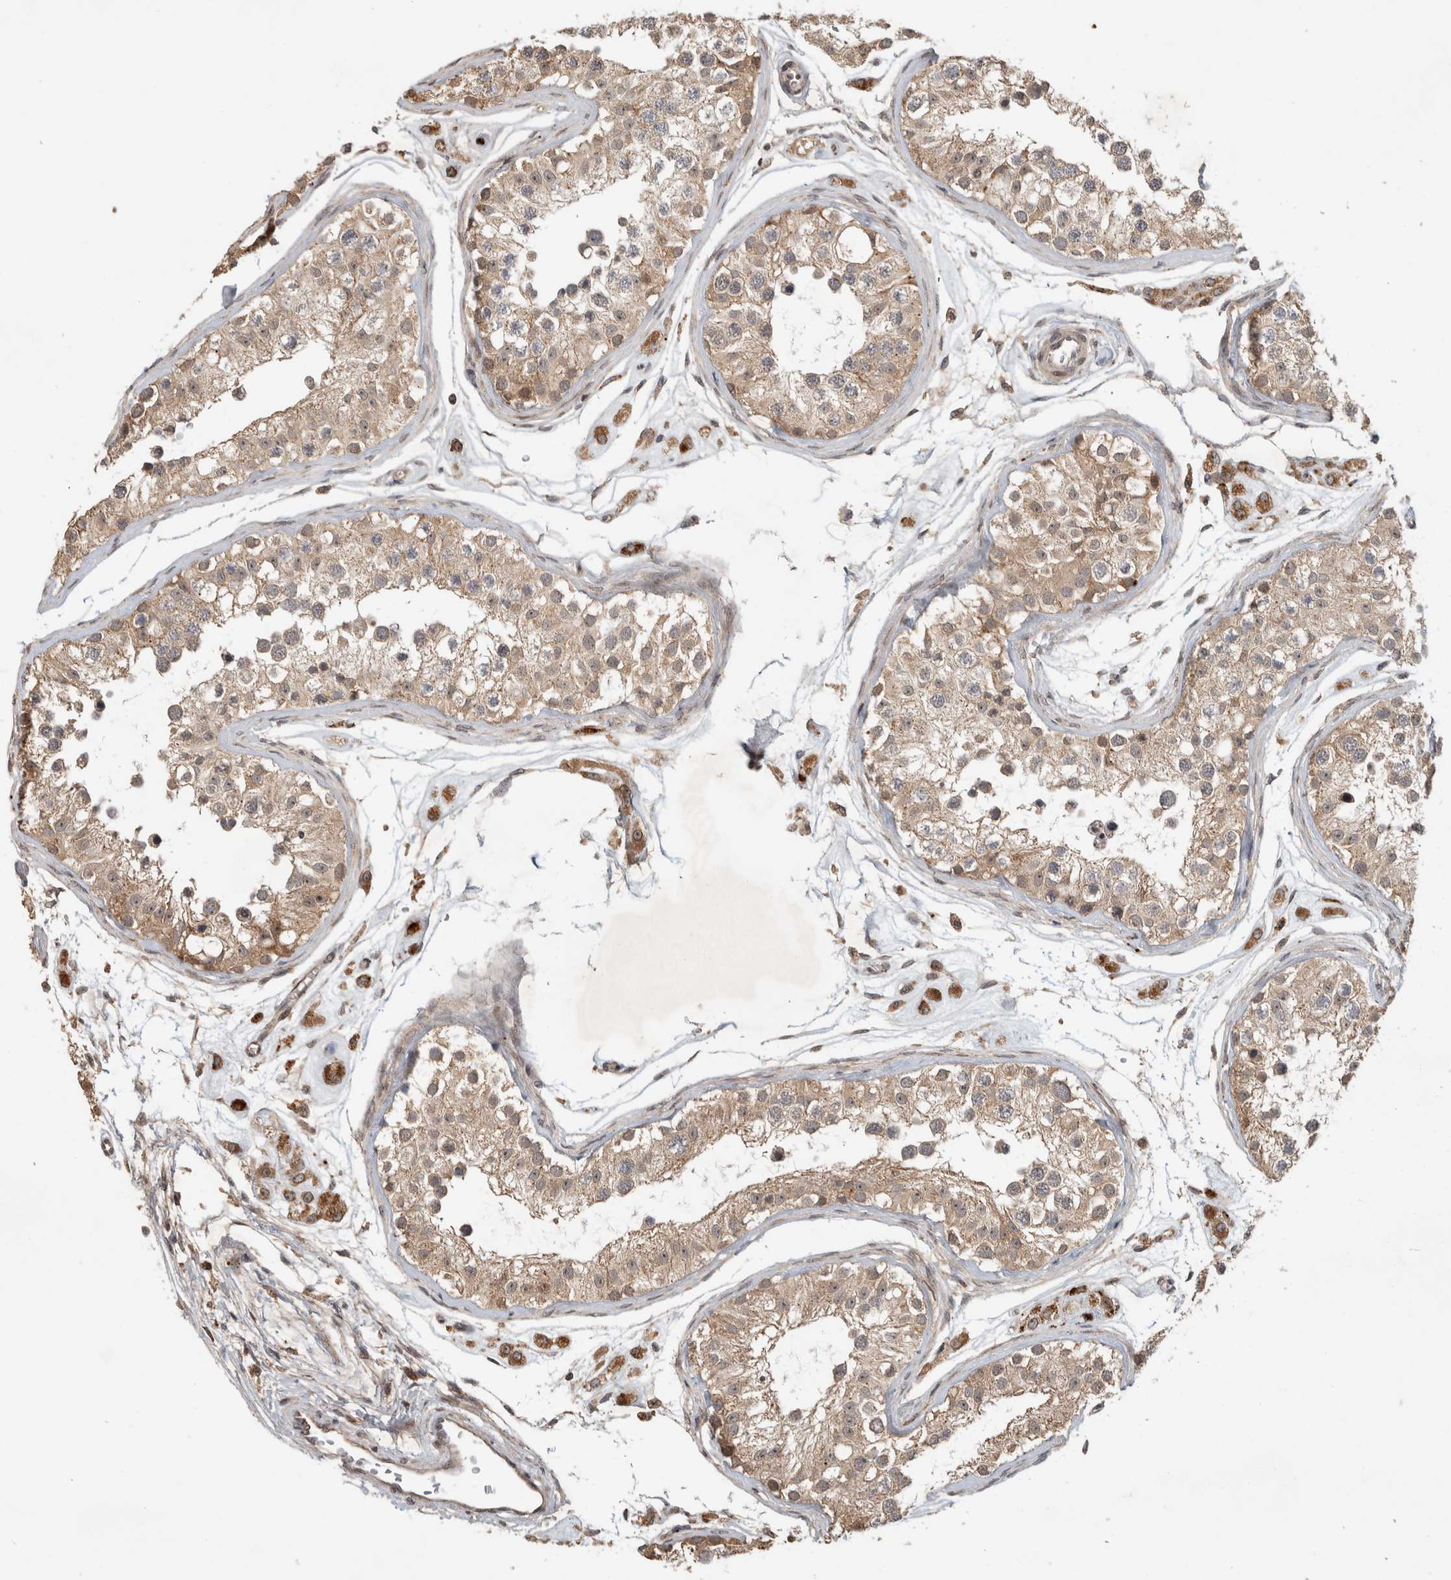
{"staining": {"intensity": "weak", "quantity": ">75%", "location": "cytoplasmic/membranous"}, "tissue": "testis", "cell_type": "Cells in seminiferous ducts", "image_type": "normal", "snomed": [{"axis": "morphology", "description": "Normal tissue, NOS"}, {"axis": "morphology", "description": "Adenocarcinoma, metastatic, NOS"}, {"axis": "topography", "description": "Testis"}], "caption": "This histopathology image reveals immunohistochemistry (IHC) staining of unremarkable testis, with low weak cytoplasmic/membranous positivity in approximately >75% of cells in seminiferous ducts.", "gene": "PITPNC1", "patient": {"sex": "male", "age": 26}}